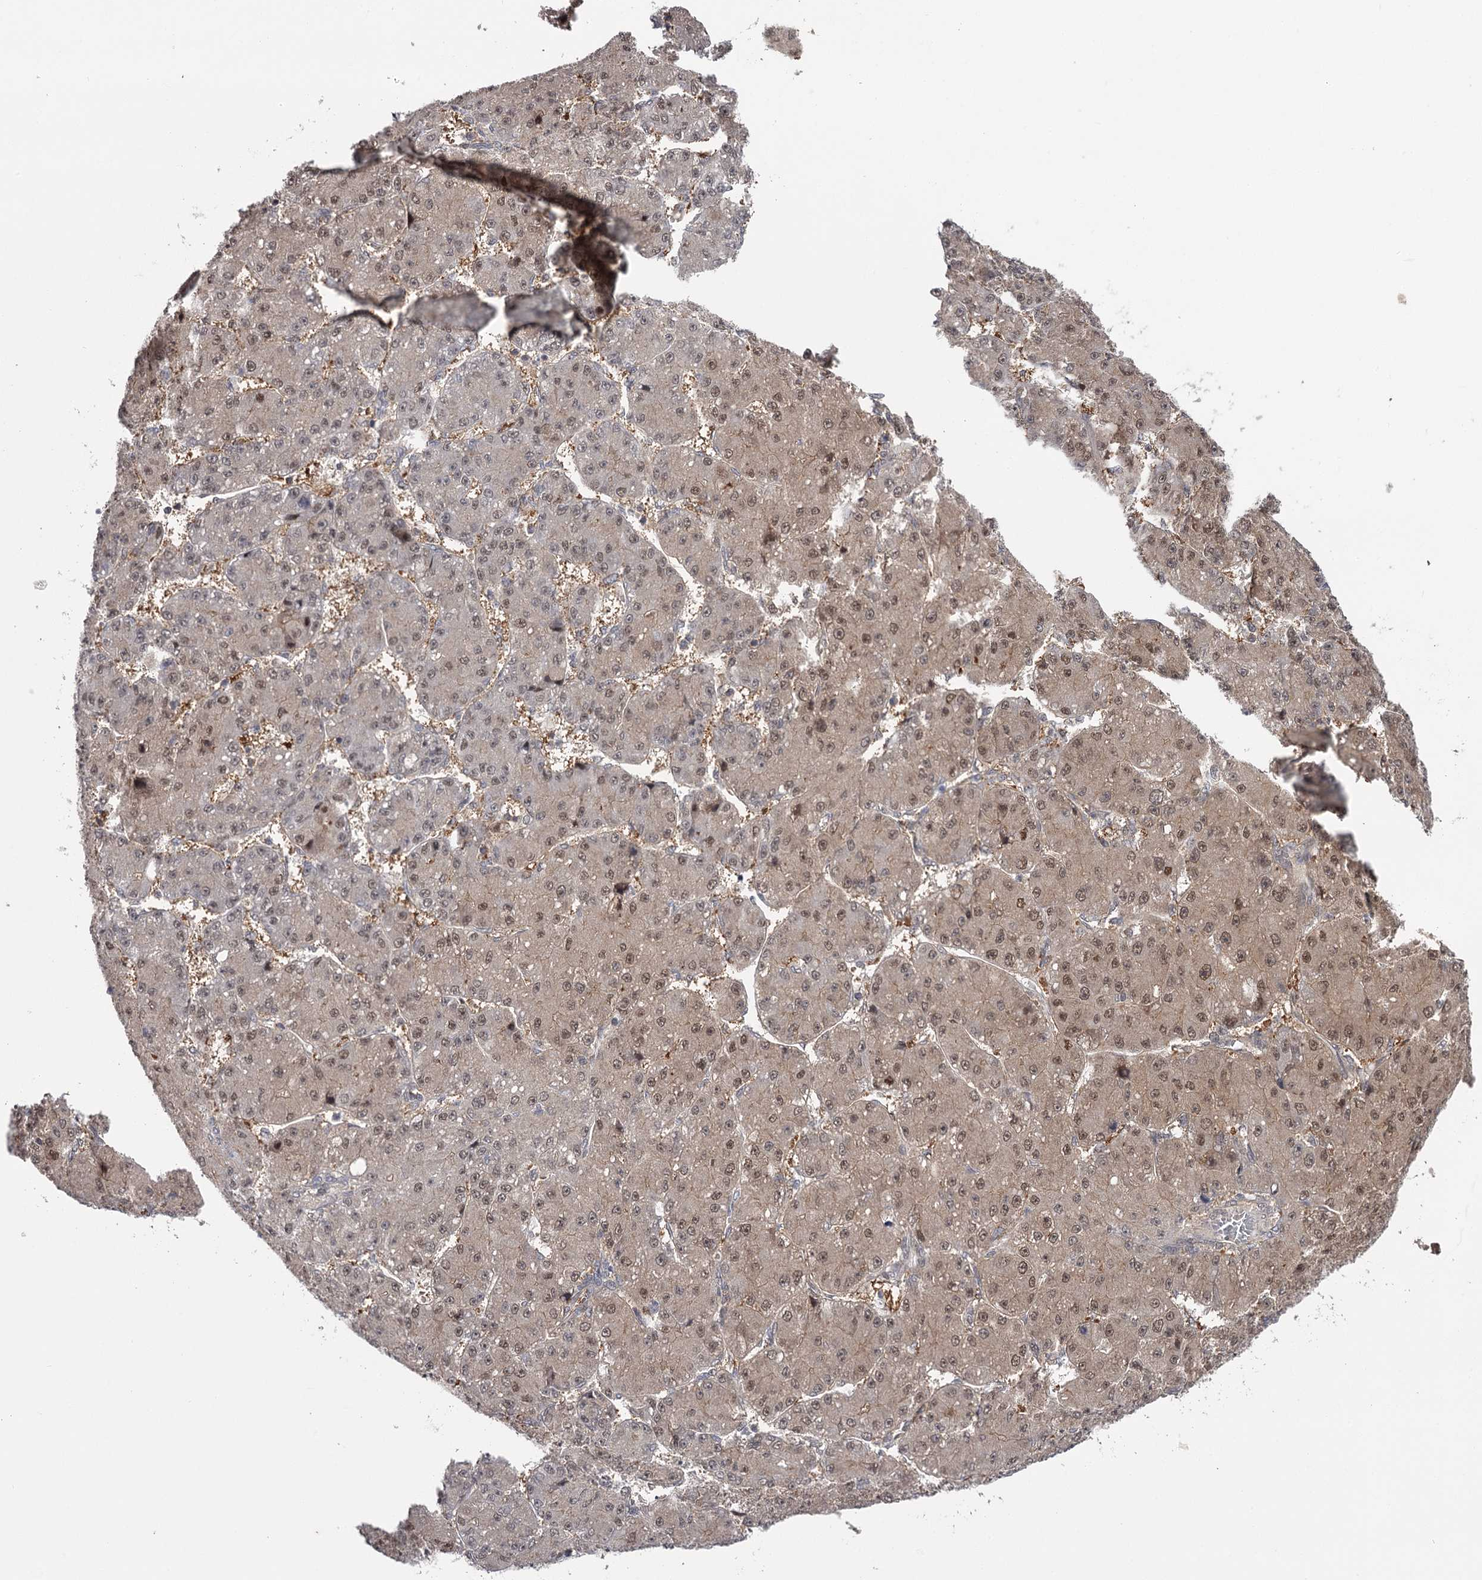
{"staining": {"intensity": "weak", "quantity": ">75%", "location": "cytoplasmic/membranous,nuclear"}, "tissue": "liver cancer", "cell_type": "Tumor cells", "image_type": "cancer", "snomed": [{"axis": "morphology", "description": "Carcinoma, Hepatocellular, NOS"}, {"axis": "topography", "description": "Liver"}], "caption": "High-power microscopy captured an immunohistochemistry (IHC) histopathology image of hepatocellular carcinoma (liver), revealing weak cytoplasmic/membranous and nuclear staining in approximately >75% of tumor cells.", "gene": "GTSF1", "patient": {"sex": "male", "age": 67}}